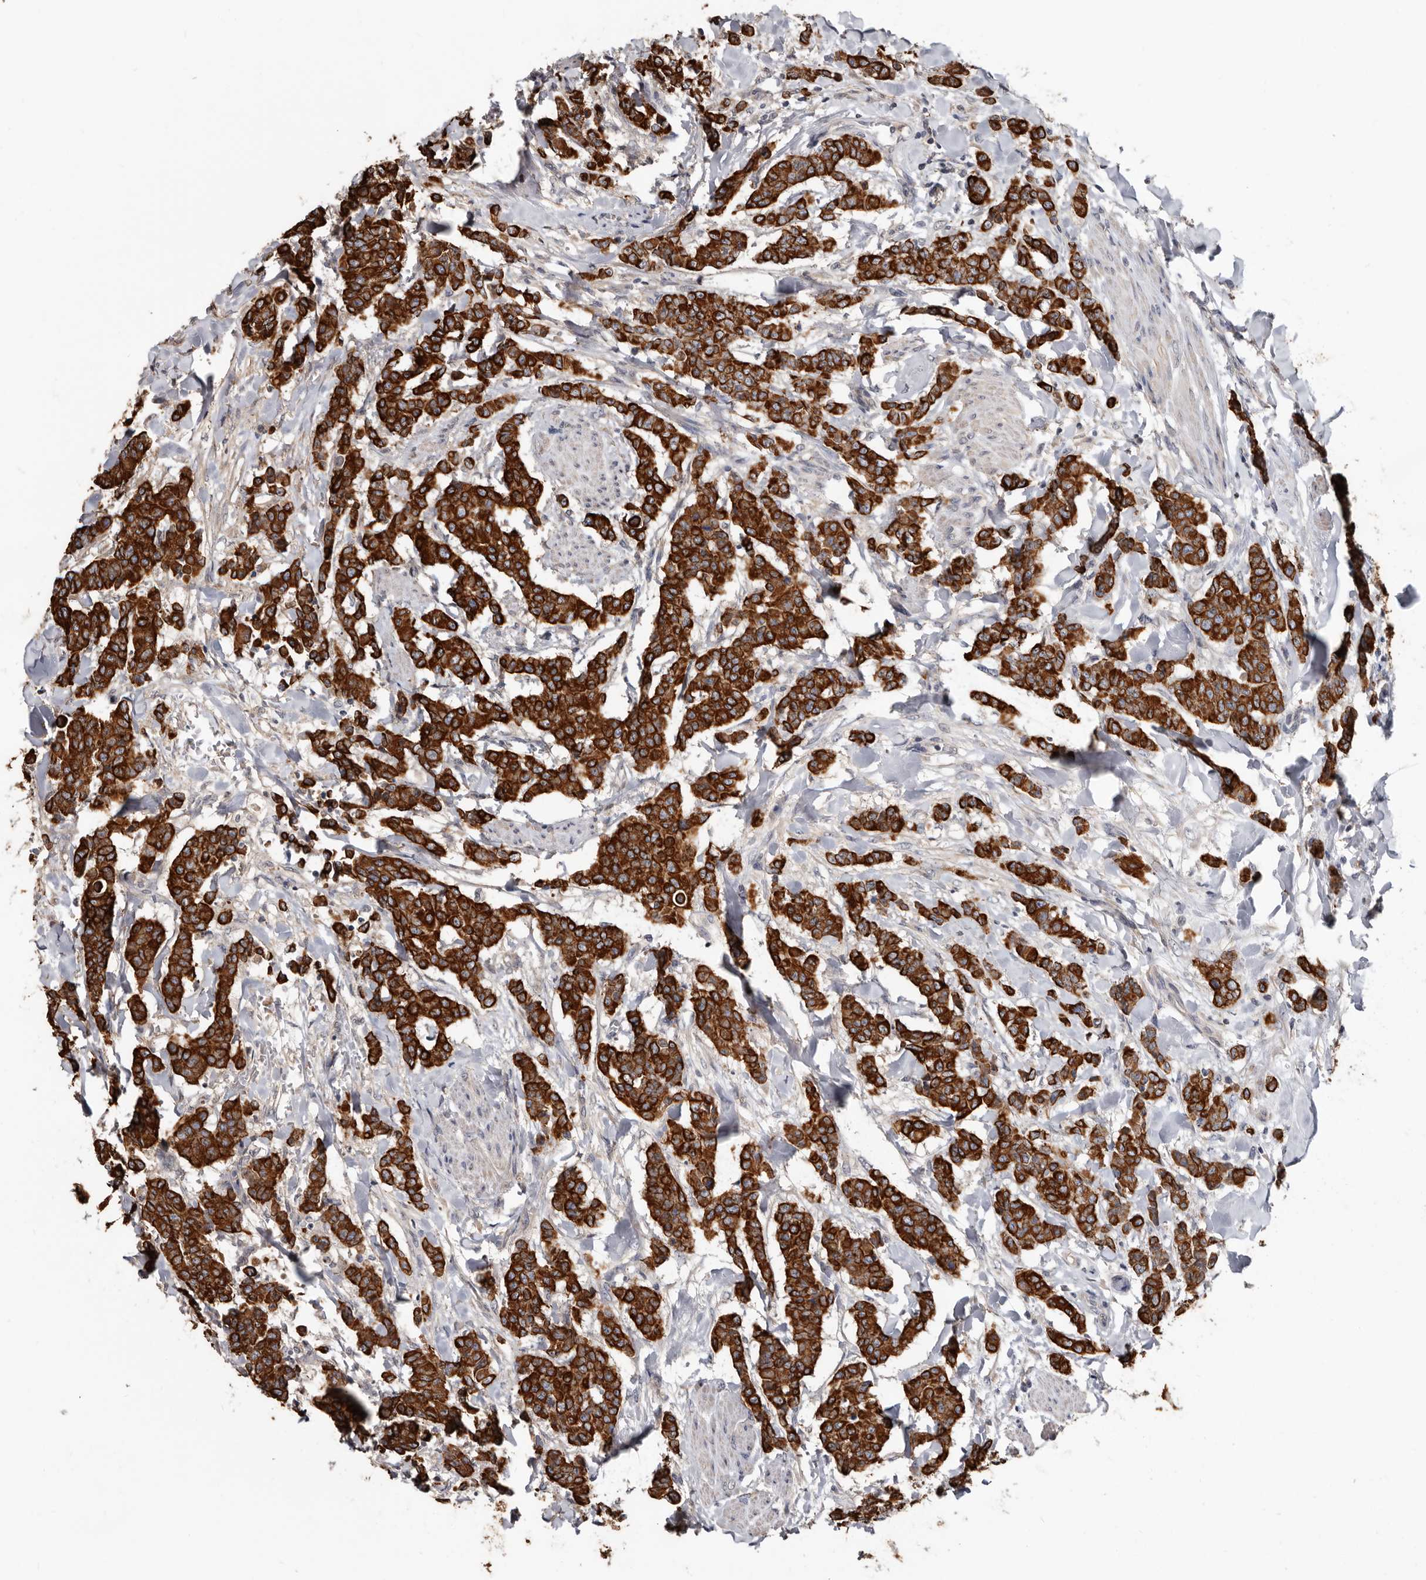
{"staining": {"intensity": "strong", "quantity": ">75%", "location": "cytoplasmic/membranous"}, "tissue": "breast cancer", "cell_type": "Tumor cells", "image_type": "cancer", "snomed": [{"axis": "morphology", "description": "Duct carcinoma"}, {"axis": "topography", "description": "Breast"}], "caption": "Protein staining of intraductal carcinoma (breast) tissue exhibits strong cytoplasmic/membranous staining in about >75% of tumor cells.", "gene": "MRPL18", "patient": {"sex": "female", "age": 40}}